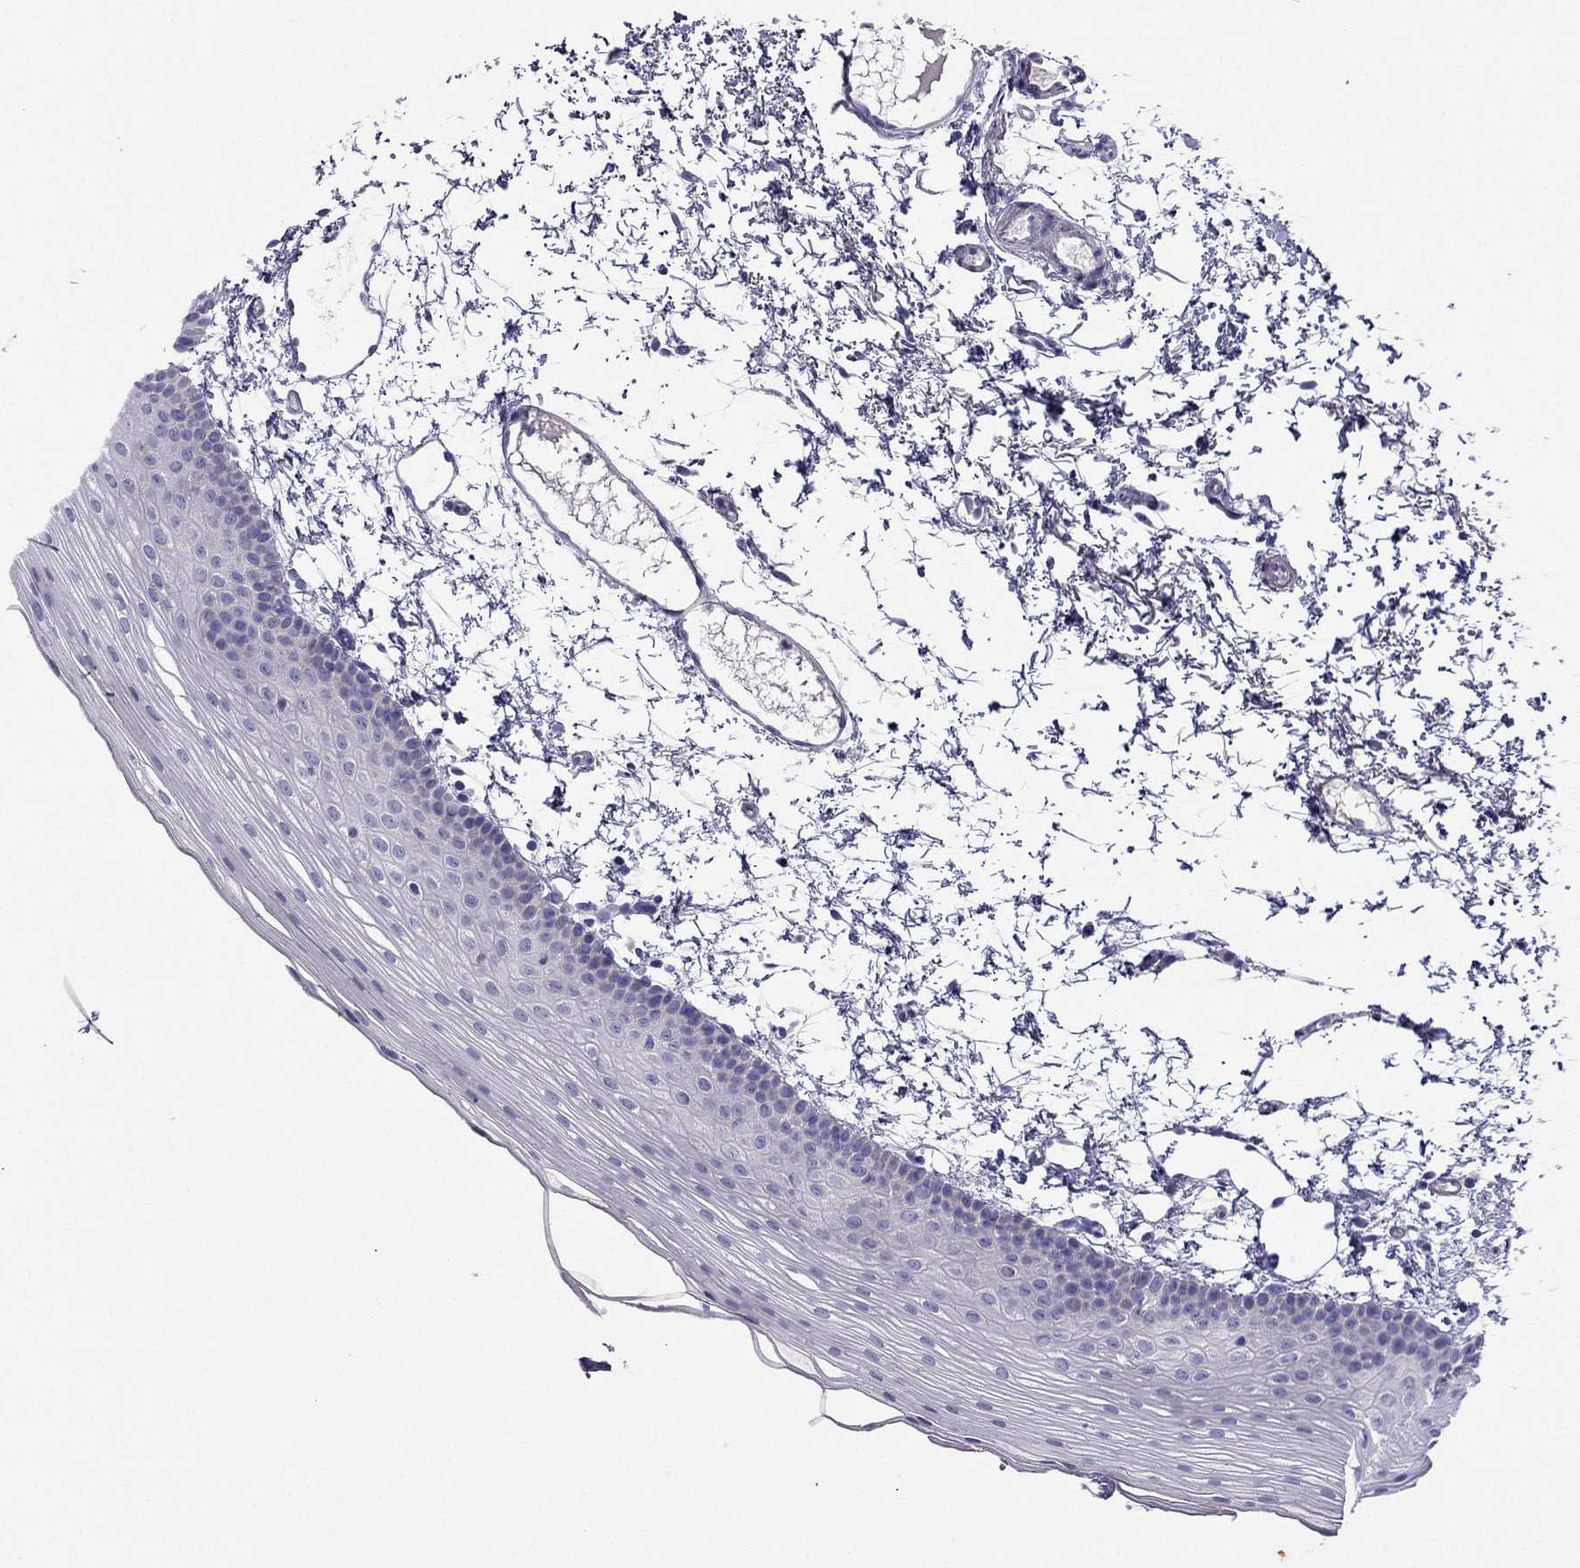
{"staining": {"intensity": "negative", "quantity": "none", "location": "none"}, "tissue": "oral mucosa", "cell_type": "Squamous epithelial cells", "image_type": "normal", "snomed": [{"axis": "morphology", "description": "Normal tissue, NOS"}, {"axis": "topography", "description": "Oral tissue"}], "caption": "The photomicrograph shows no significant staining in squamous epithelial cells of oral mucosa. (DAB immunohistochemistry (IHC) visualized using brightfield microscopy, high magnification).", "gene": "DSC1", "patient": {"sex": "female", "age": 57}}